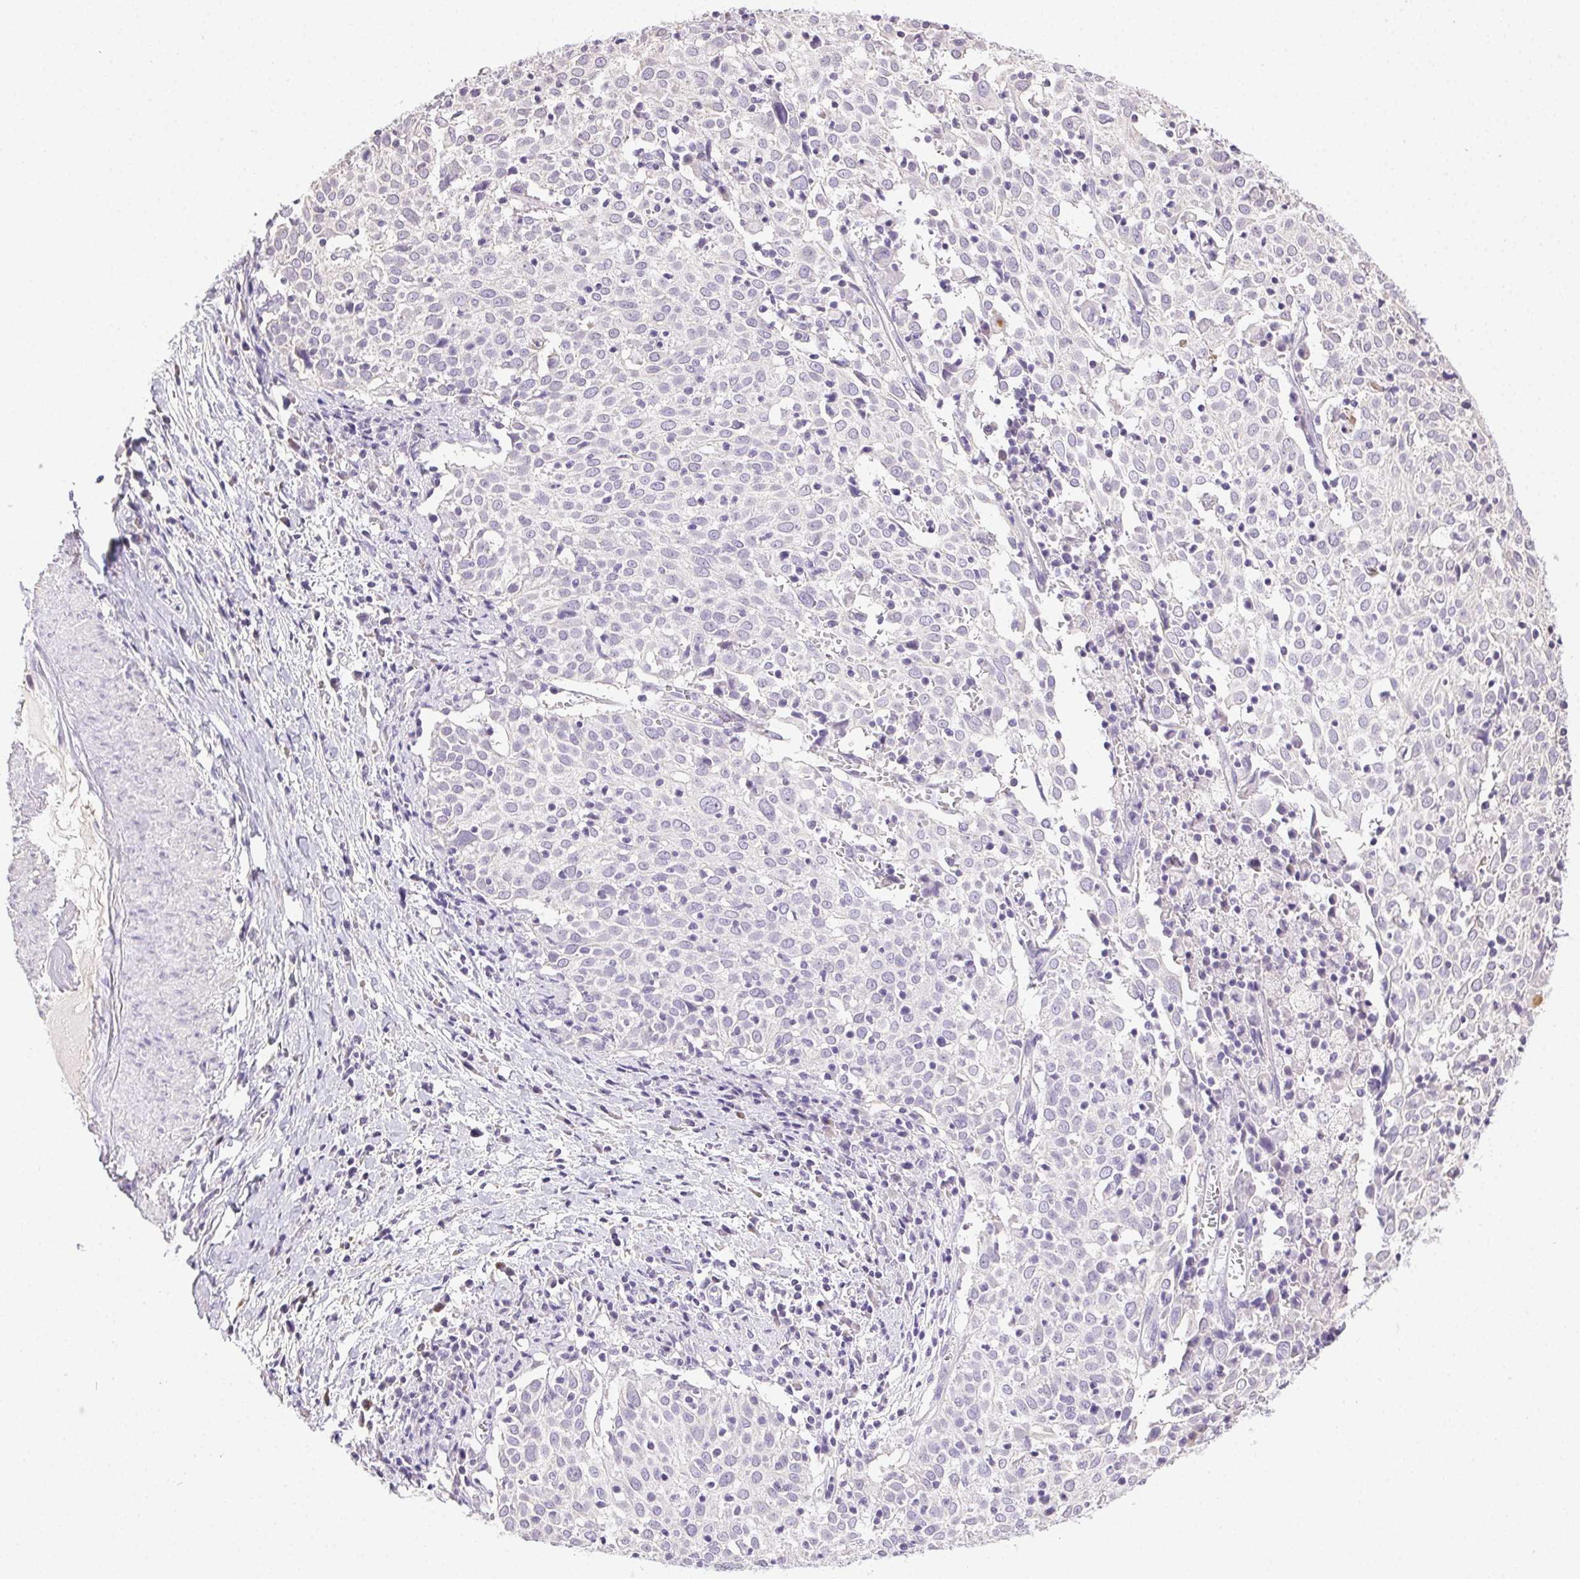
{"staining": {"intensity": "negative", "quantity": "none", "location": "none"}, "tissue": "cervical cancer", "cell_type": "Tumor cells", "image_type": "cancer", "snomed": [{"axis": "morphology", "description": "Squamous cell carcinoma, NOS"}, {"axis": "topography", "description": "Cervix"}], "caption": "Protein analysis of cervical squamous cell carcinoma demonstrates no significant positivity in tumor cells.", "gene": "SYCE2", "patient": {"sex": "female", "age": 39}}